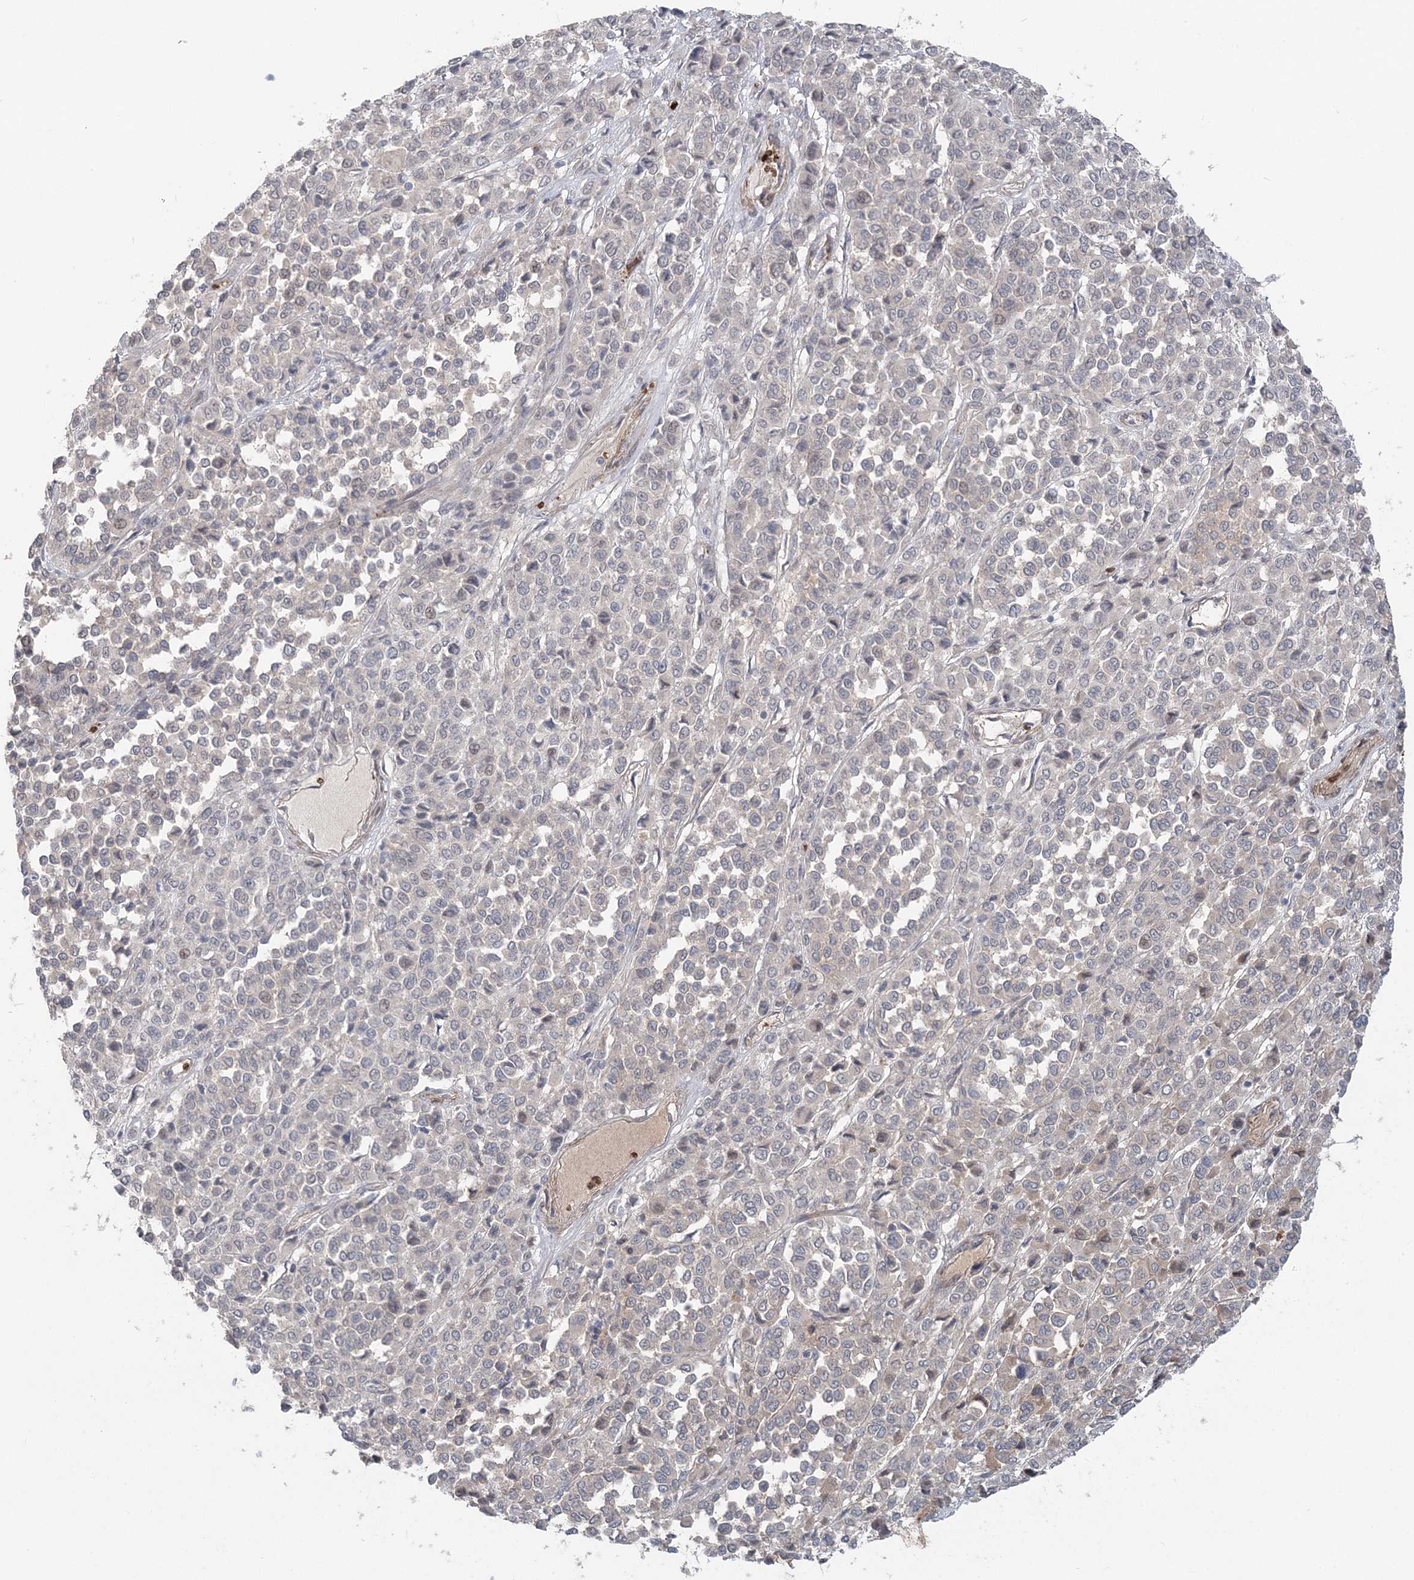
{"staining": {"intensity": "negative", "quantity": "none", "location": "none"}, "tissue": "melanoma", "cell_type": "Tumor cells", "image_type": "cancer", "snomed": [{"axis": "morphology", "description": "Malignant melanoma, Metastatic site"}, {"axis": "topography", "description": "Pancreas"}], "caption": "Immunohistochemistry (IHC) micrograph of human malignant melanoma (metastatic site) stained for a protein (brown), which reveals no expression in tumor cells.", "gene": "SERINC1", "patient": {"sex": "female", "age": 30}}